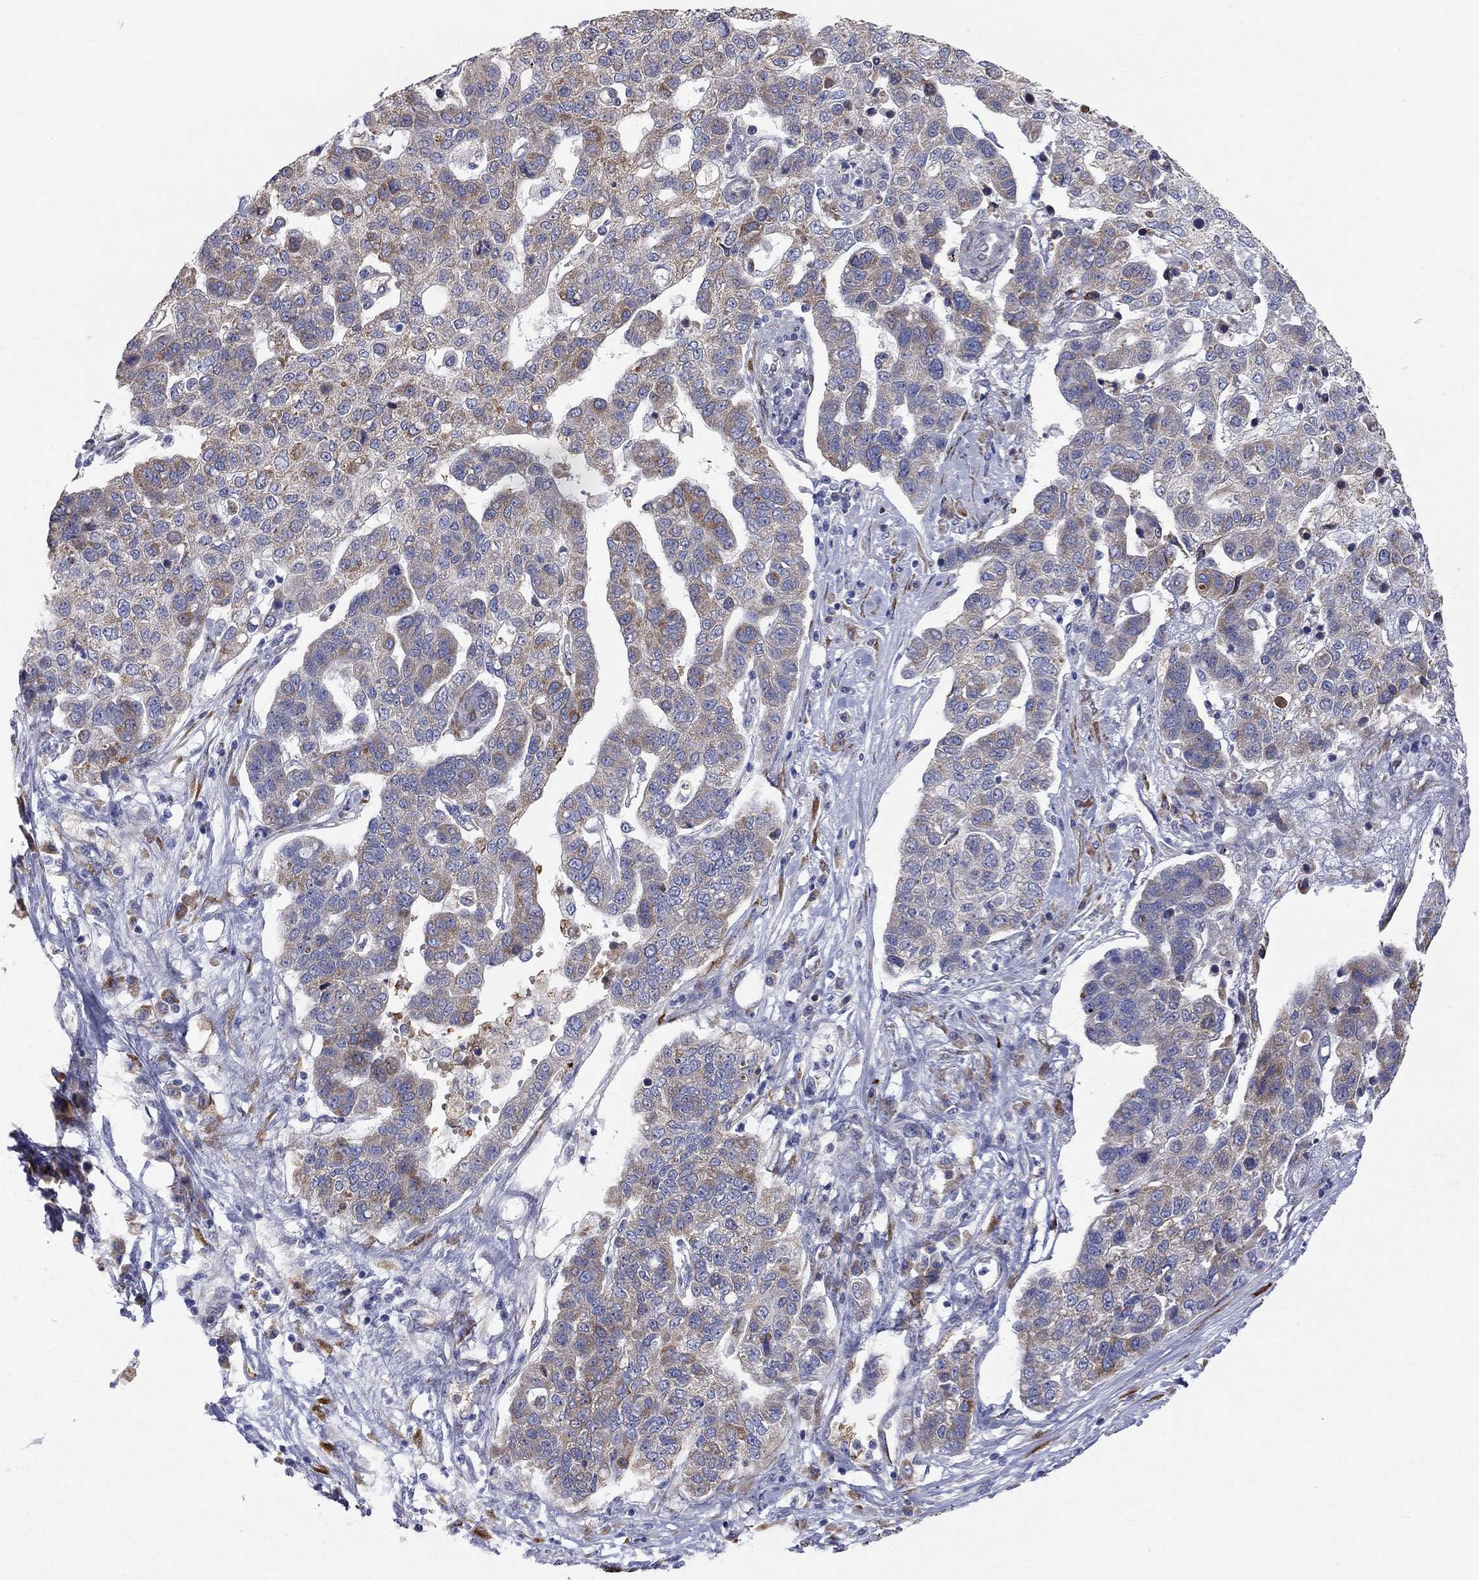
{"staining": {"intensity": "moderate", "quantity": "<25%", "location": "cytoplasmic/membranous"}, "tissue": "pancreatic cancer", "cell_type": "Tumor cells", "image_type": "cancer", "snomed": [{"axis": "morphology", "description": "Adenocarcinoma, NOS"}, {"axis": "topography", "description": "Pancreas"}], "caption": "Pancreatic cancer stained with DAB (3,3'-diaminobenzidine) immunohistochemistry shows low levels of moderate cytoplasmic/membranous positivity in approximately <25% of tumor cells. The protein of interest is shown in brown color, while the nuclei are stained blue.", "gene": "CASTOR1", "patient": {"sex": "female", "age": 61}}